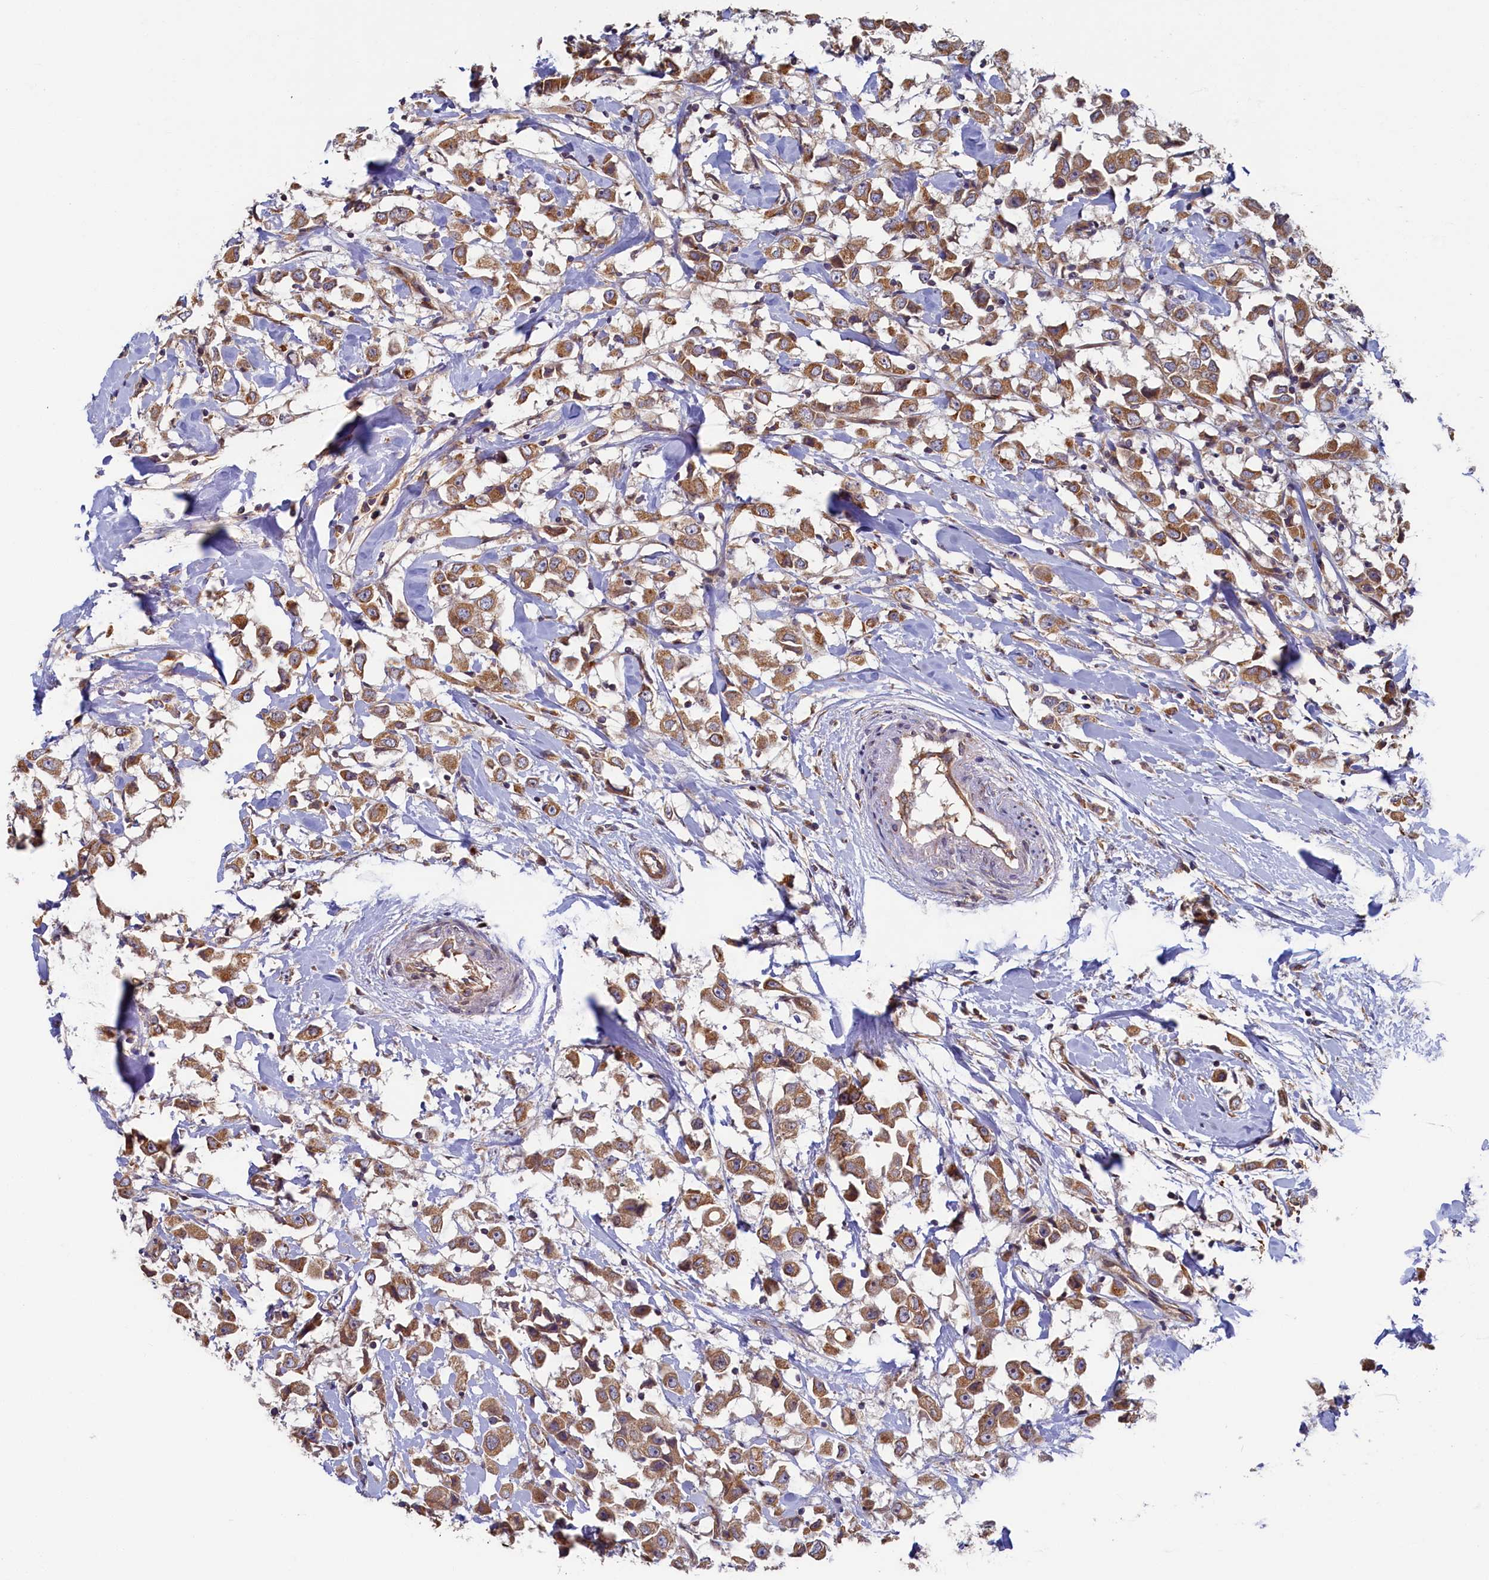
{"staining": {"intensity": "moderate", "quantity": ">75%", "location": "cytoplasmic/membranous"}, "tissue": "breast cancer", "cell_type": "Tumor cells", "image_type": "cancer", "snomed": [{"axis": "morphology", "description": "Duct carcinoma"}, {"axis": "topography", "description": "Breast"}], "caption": "Approximately >75% of tumor cells in breast cancer (intraductal carcinoma) demonstrate moderate cytoplasmic/membranous protein positivity as visualized by brown immunohistochemical staining.", "gene": "STX12", "patient": {"sex": "female", "age": 61}}